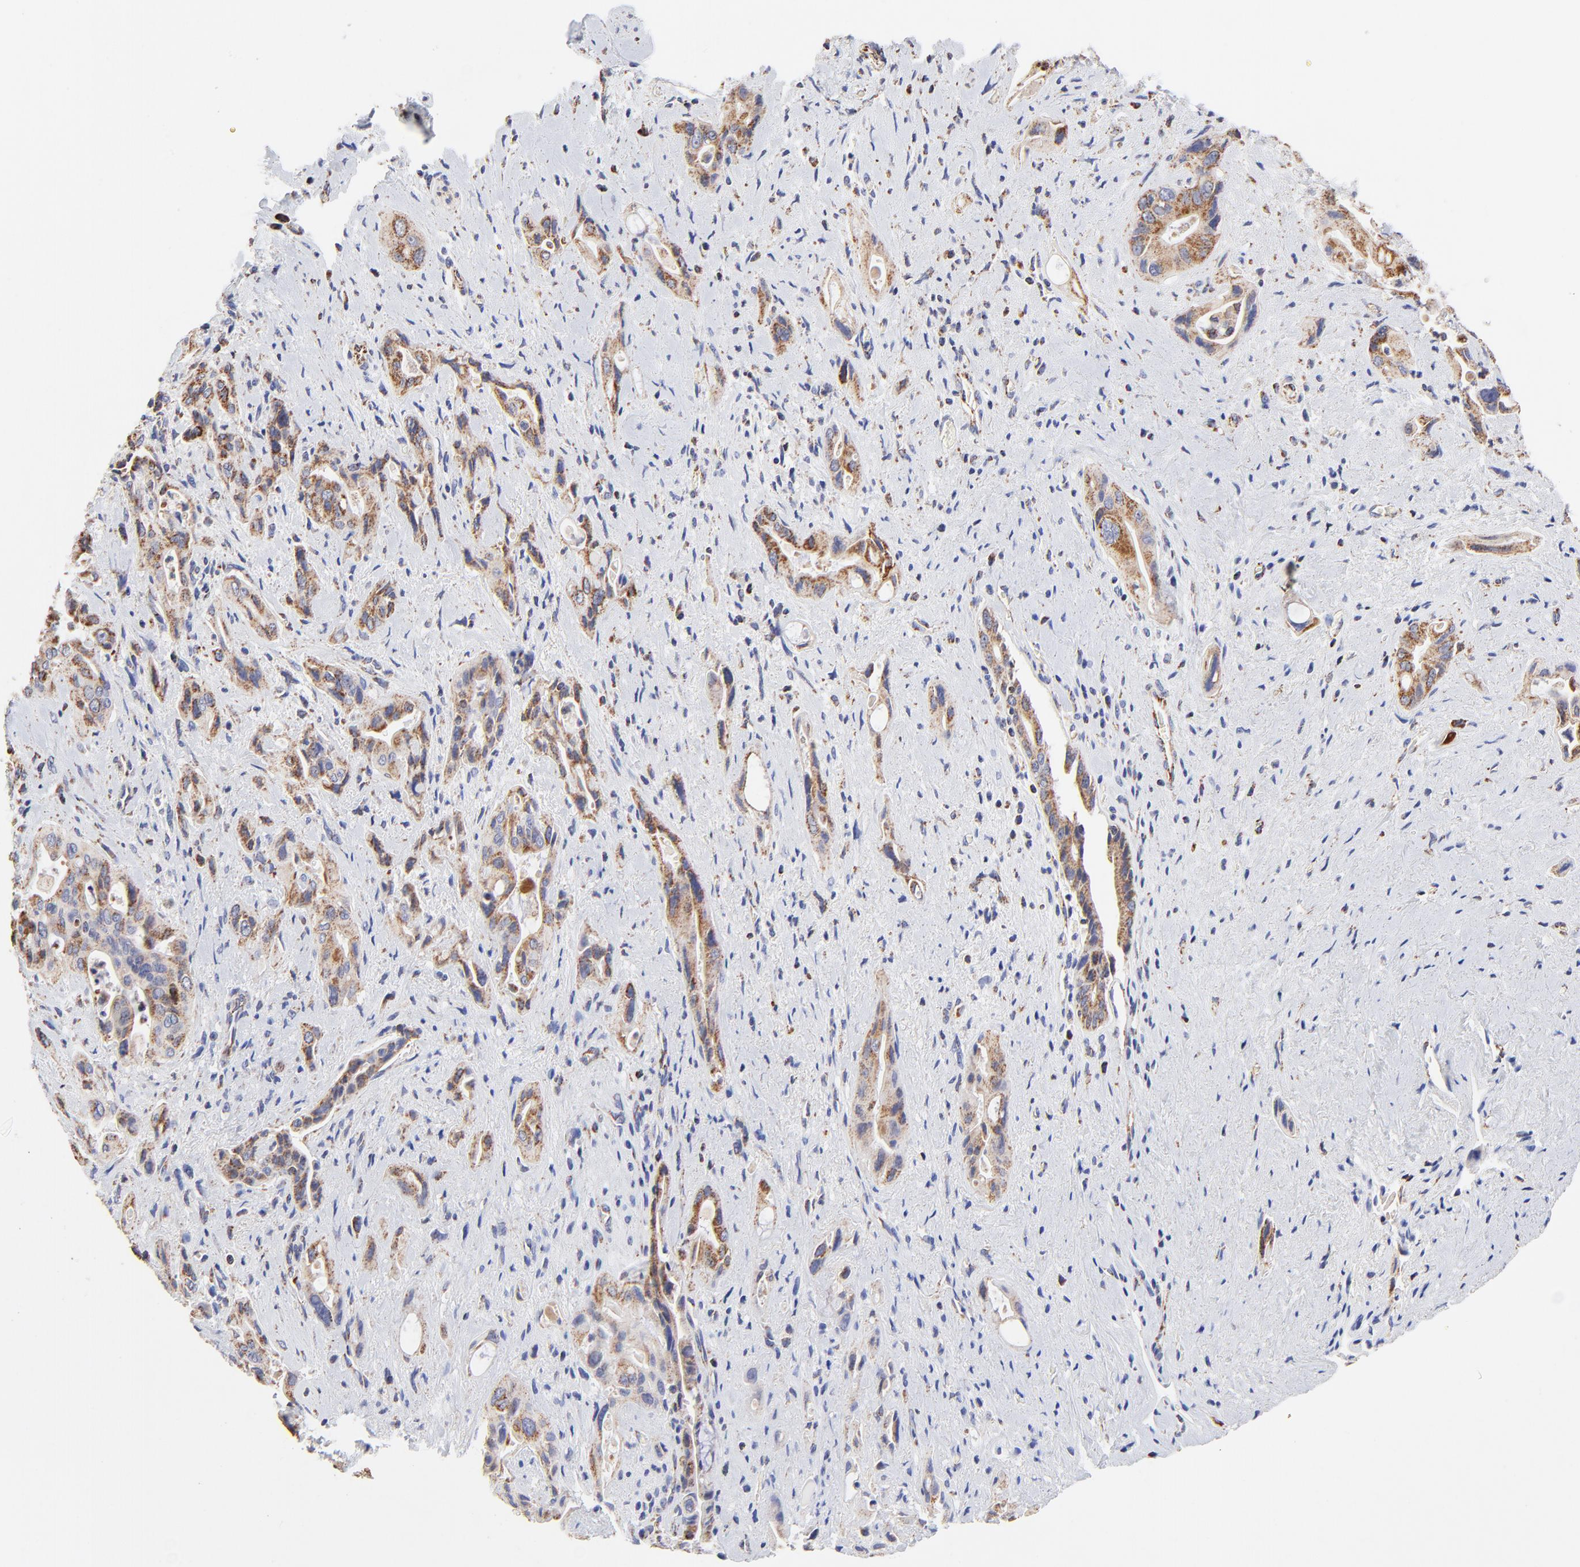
{"staining": {"intensity": "moderate", "quantity": ">75%", "location": "cytoplasmic/membranous"}, "tissue": "pancreatic cancer", "cell_type": "Tumor cells", "image_type": "cancer", "snomed": [{"axis": "morphology", "description": "Adenocarcinoma, NOS"}, {"axis": "topography", "description": "Pancreas"}], "caption": "Protein staining of adenocarcinoma (pancreatic) tissue exhibits moderate cytoplasmic/membranous positivity in approximately >75% of tumor cells. (Brightfield microscopy of DAB IHC at high magnification).", "gene": "SSBP1", "patient": {"sex": "male", "age": 77}}